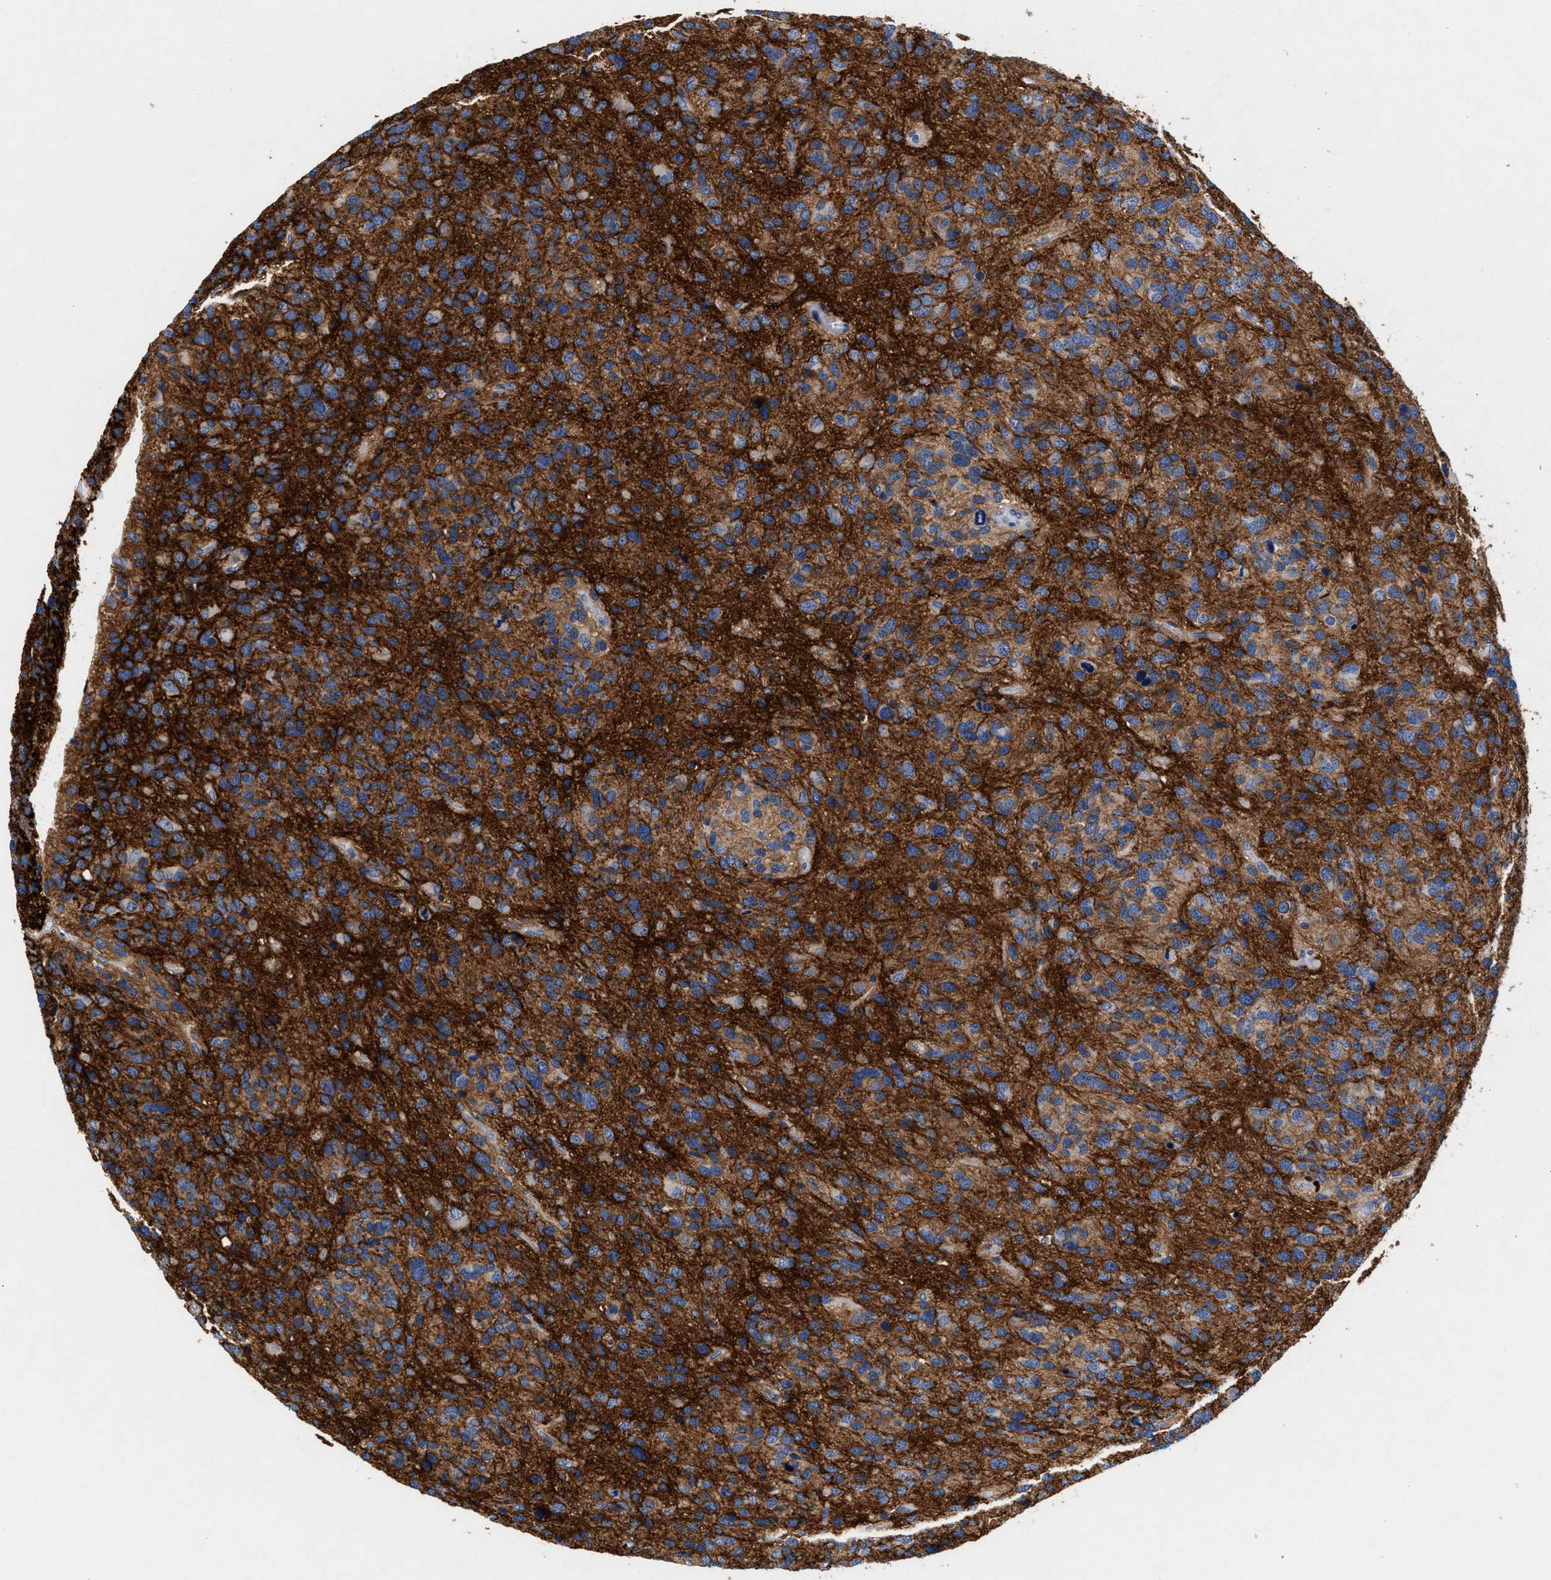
{"staining": {"intensity": "weak", "quantity": ">75%", "location": "cytoplasmic/membranous"}, "tissue": "glioma", "cell_type": "Tumor cells", "image_type": "cancer", "snomed": [{"axis": "morphology", "description": "Glioma, malignant, High grade"}, {"axis": "topography", "description": "Brain"}], "caption": "Immunohistochemical staining of human glioma reveals low levels of weak cytoplasmic/membranous protein expression in about >75% of tumor cells.", "gene": "GNAI3", "patient": {"sex": "female", "age": 58}}